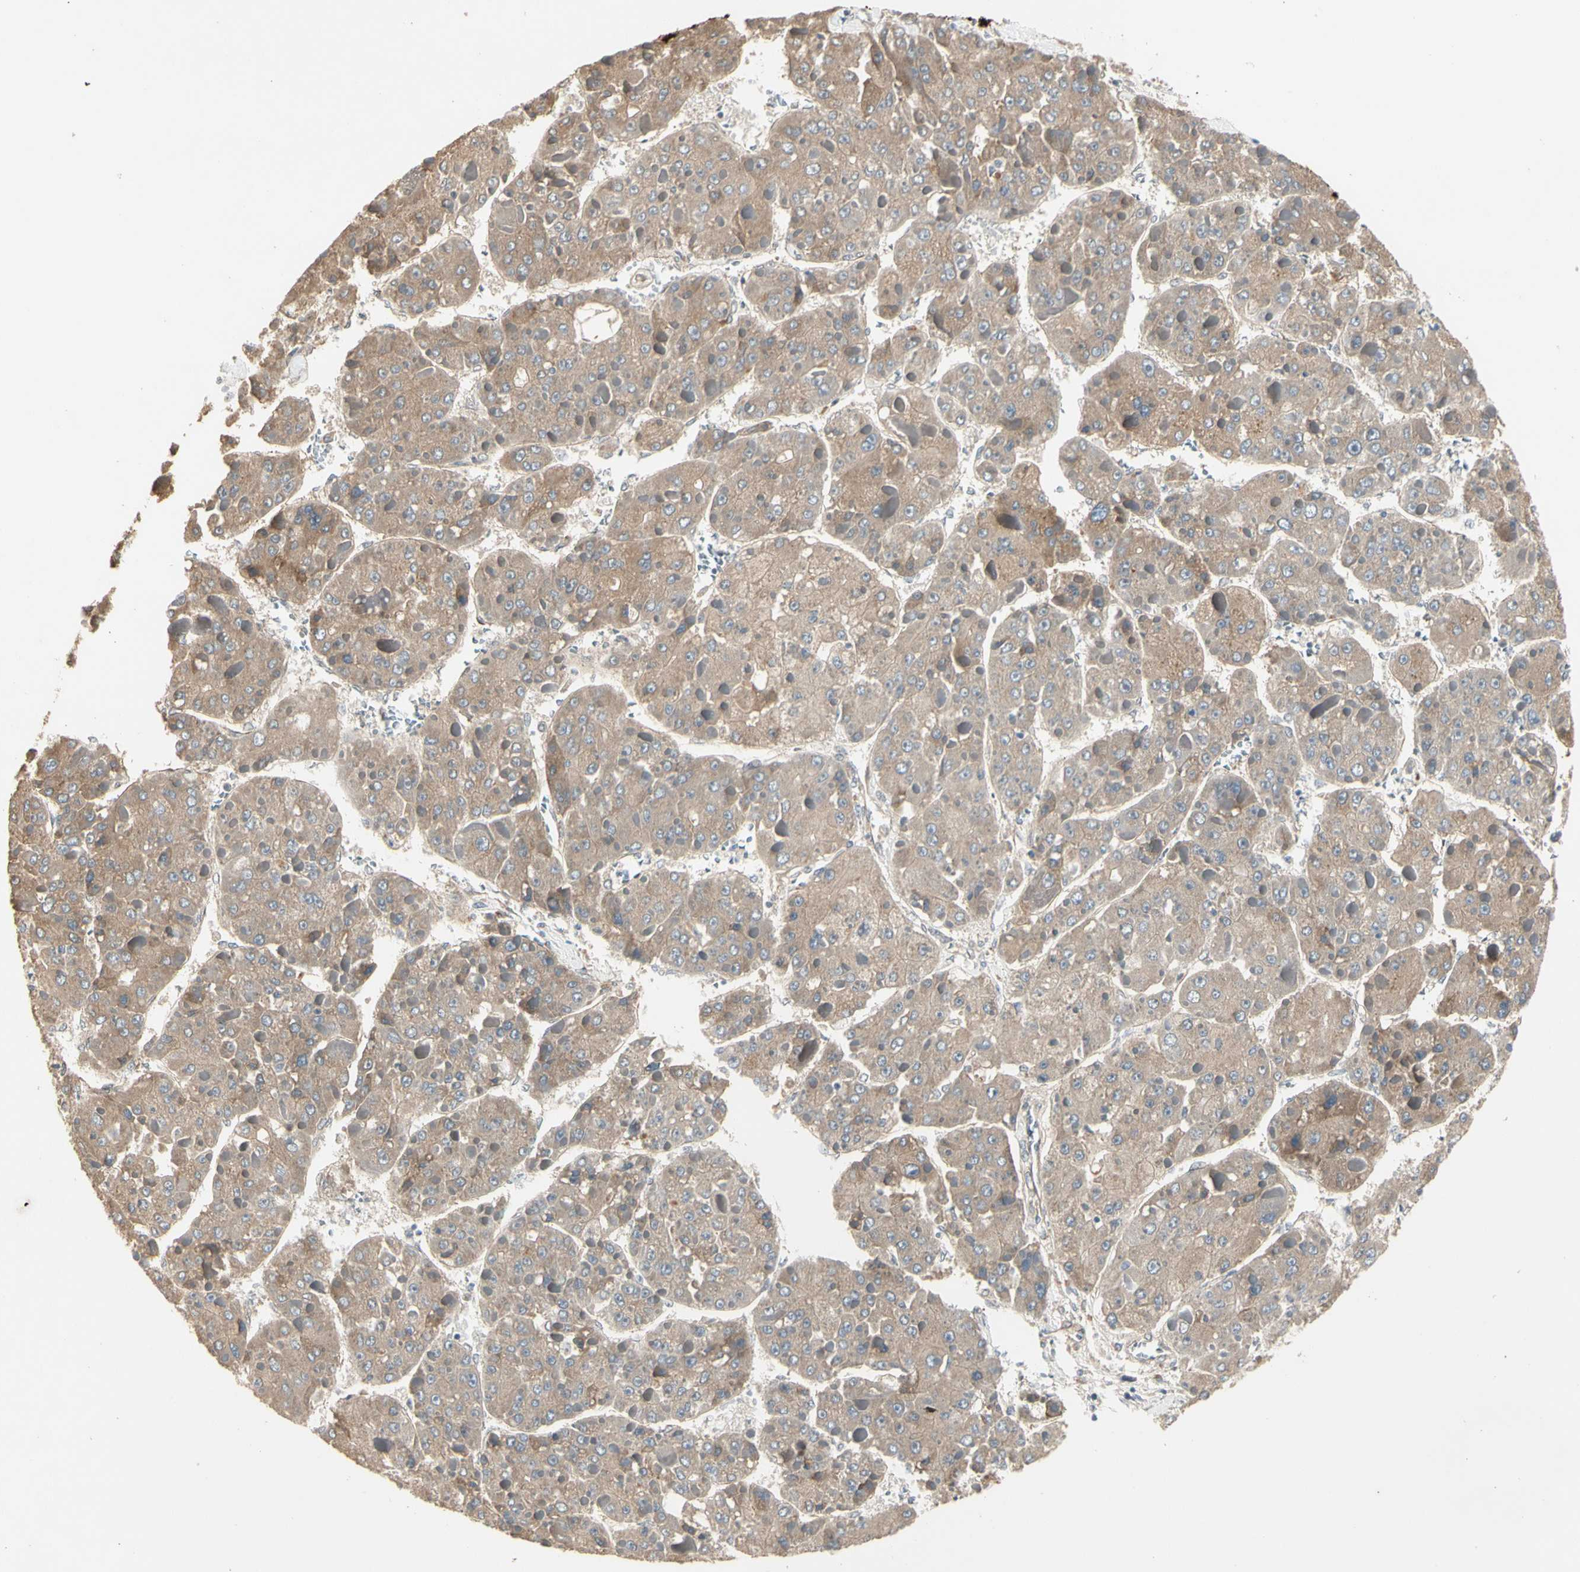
{"staining": {"intensity": "weak", "quantity": ">75%", "location": "cytoplasmic/membranous"}, "tissue": "liver cancer", "cell_type": "Tumor cells", "image_type": "cancer", "snomed": [{"axis": "morphology", "description": "Carcinoma, Hepatocellular, NOS"}, {"axis": "topography", "description": "Liver"}], "caption": "Immunohistochemical staining of liver hepatocellular carcinoma demonstrates low levels of weak cytoplasmic/membranous staining in about >75% of tumor cells. (DAB (3,3'-diaminobenzidine) IHC, brown staining for protein, blue staining for nuclei).", "gene": "ATG4C", "patient": {"sex": "female", "age": 73}}